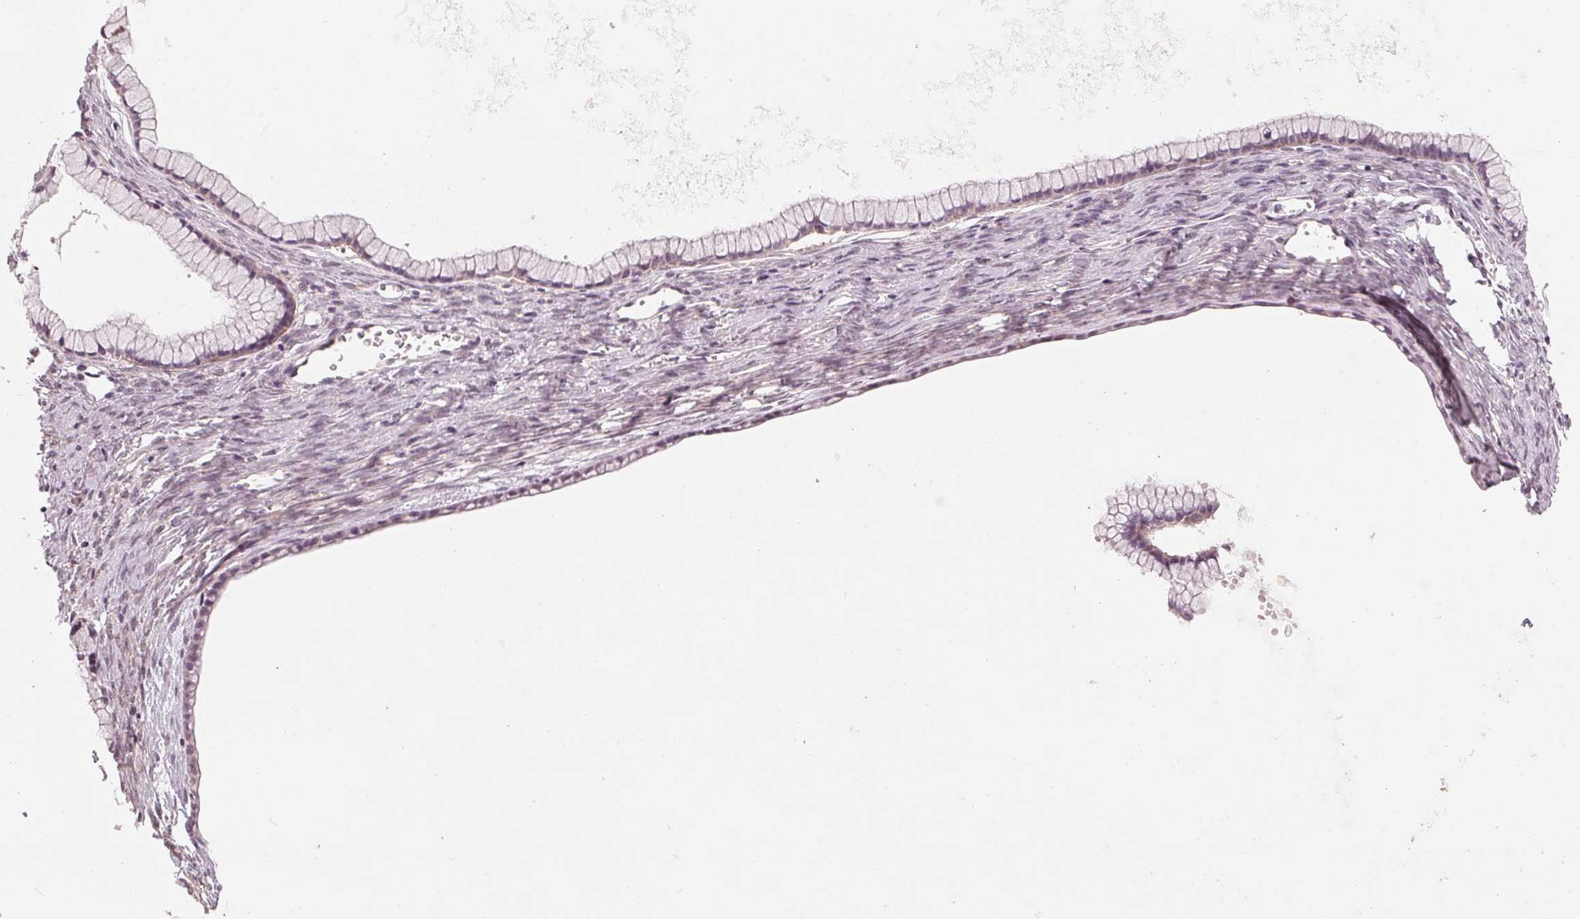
{"staining": {"intensity": "negative", "quantity": "none", "location": "none"}, "tissue": "ovarian cancer", "cell_type": "Tumor cells", "image_type": "cancer", "snomed": [{"axis": "morphology", "description": "Cystadenocarcinoma, mucinous, NOS"}, {"axis": "topography", "description": "Ovary"}], "caption": "This is an IHC image of human ovarian cancer. There is no staining in tumor cells.", "gene": "GIGYF2", "patient": {"sex": "female", "age": 41}}